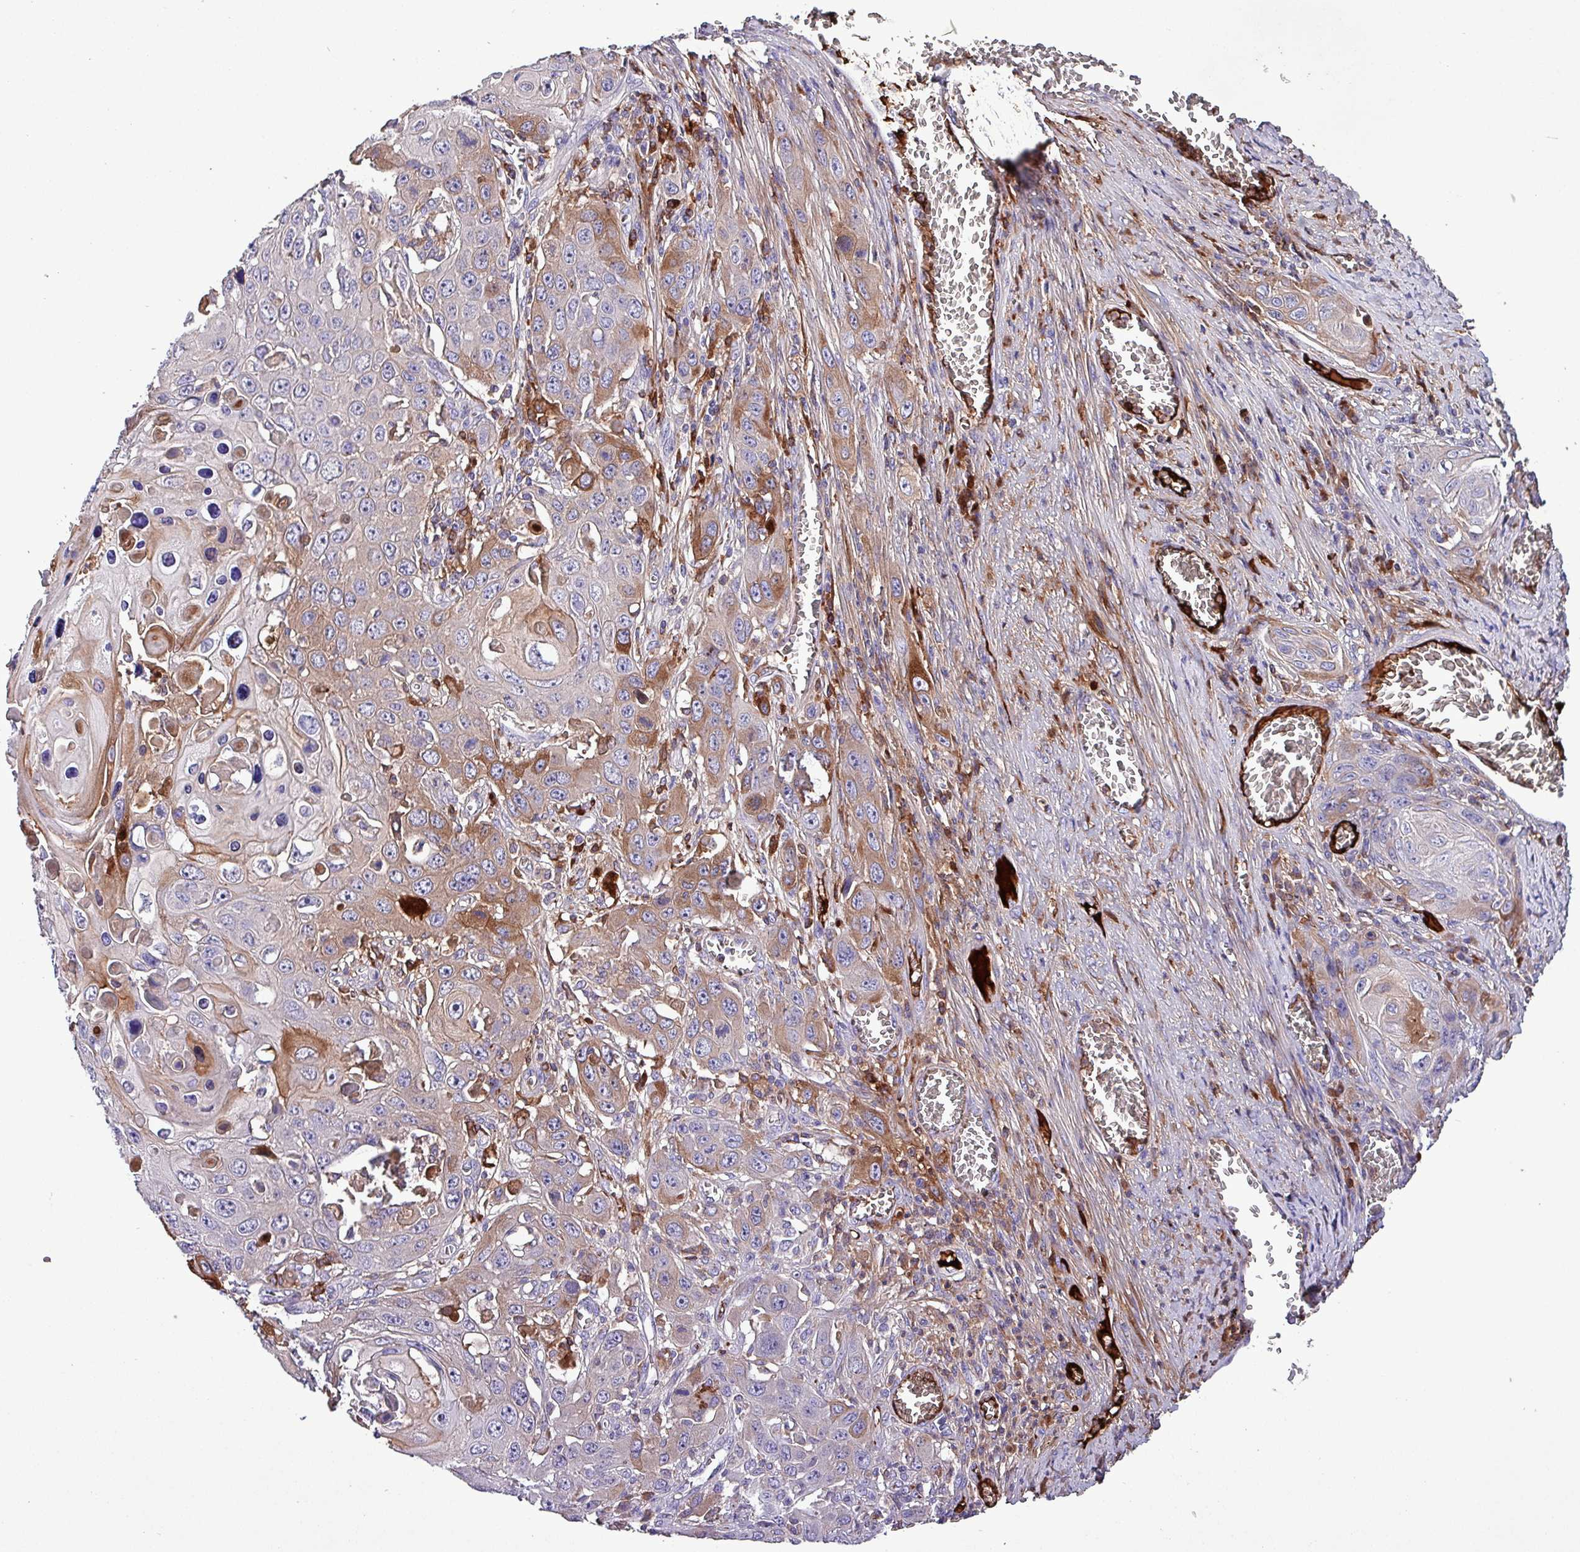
{"staining": {"intensity": "moderate", "quantity": "25%-75%", "location": "cytoplasmic/membranous"}, "tissue": "skin cancer", "cell_type": "Tumor cells", "image_type": "cancer", "snomed": [{"axis": "morphology", "description": "Squamous cell carcinoma, NOS"}, {"axis": "topography", "description": "Skin"}], "caption": "A histopathology image showing moderate cytoplasmic/membranous staining in approximately 25%-75% of tumor cells in skin cancer, as visualized by brown immunohistochemical staining.", "gene": "HP", "patient": {"sex": "male", "age": 55}}